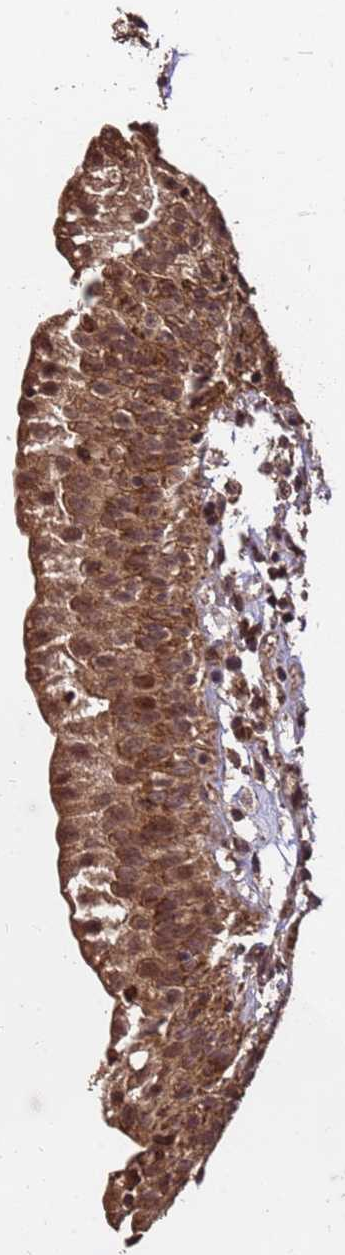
{"staining": {"intensity": "strong", "quantity": ">75%", "location": "cytoplasmic/membranous,nuclear"}, "tissue": "urinary bladder", "cell_type": "Urothelial cells", "image_type": "normal", "snomed": [{"axis": "morphology", "description": "Normal tissue, NOS"}, {"axis": "topography", "description": "Urinary bladder"}], "caption": "This micrograph demonstrates IHC staining of normal urinary bladder, with high strong cytoplasmic/membranous,nuclear expression in approximately >75% of urothelial cells.", "gene": "GPATCH8", "patient": {"sex": "male", "age": 51}}